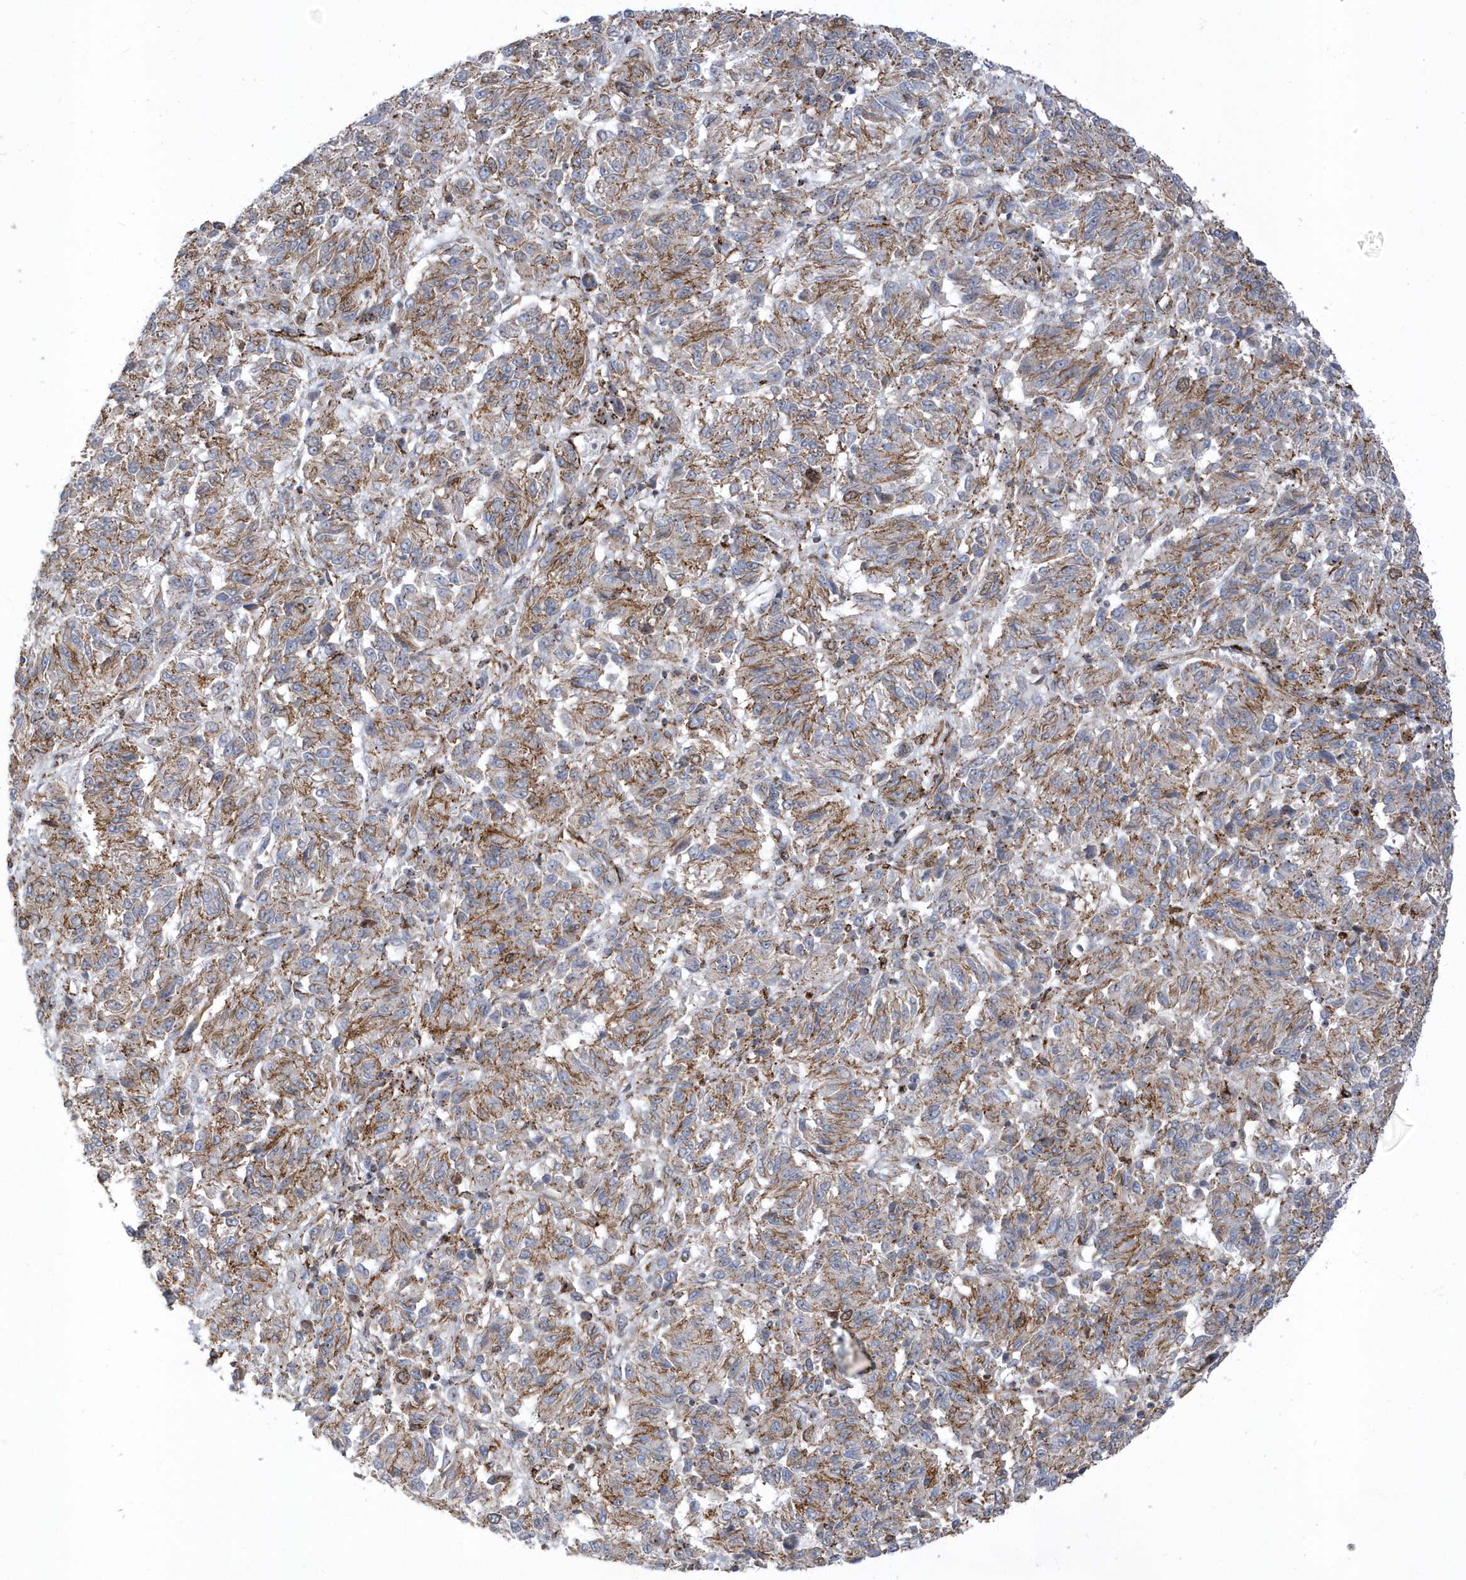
{"staining": {"intensity": "moderate", "quantity": "25%-75%", "location": "cytoplasmic/membranous"}, "tissue": "melanoma", "cell_type": "Tumor cells", "image_type": "cancer", "snomed": [{"axis": "morphology", "description": "Malignant melanoma, Metastatic site"}, {"axis": "topography", "description": "Lung"}], "caption": "Immunohistochemical staining of human melanoma reveals medium levels of moderate cytoplasmic/membranous protein staining in about 25%-75% of tumor cells.", "gene": "HRH4", "patient": {"sex": "male", "age": 64}}